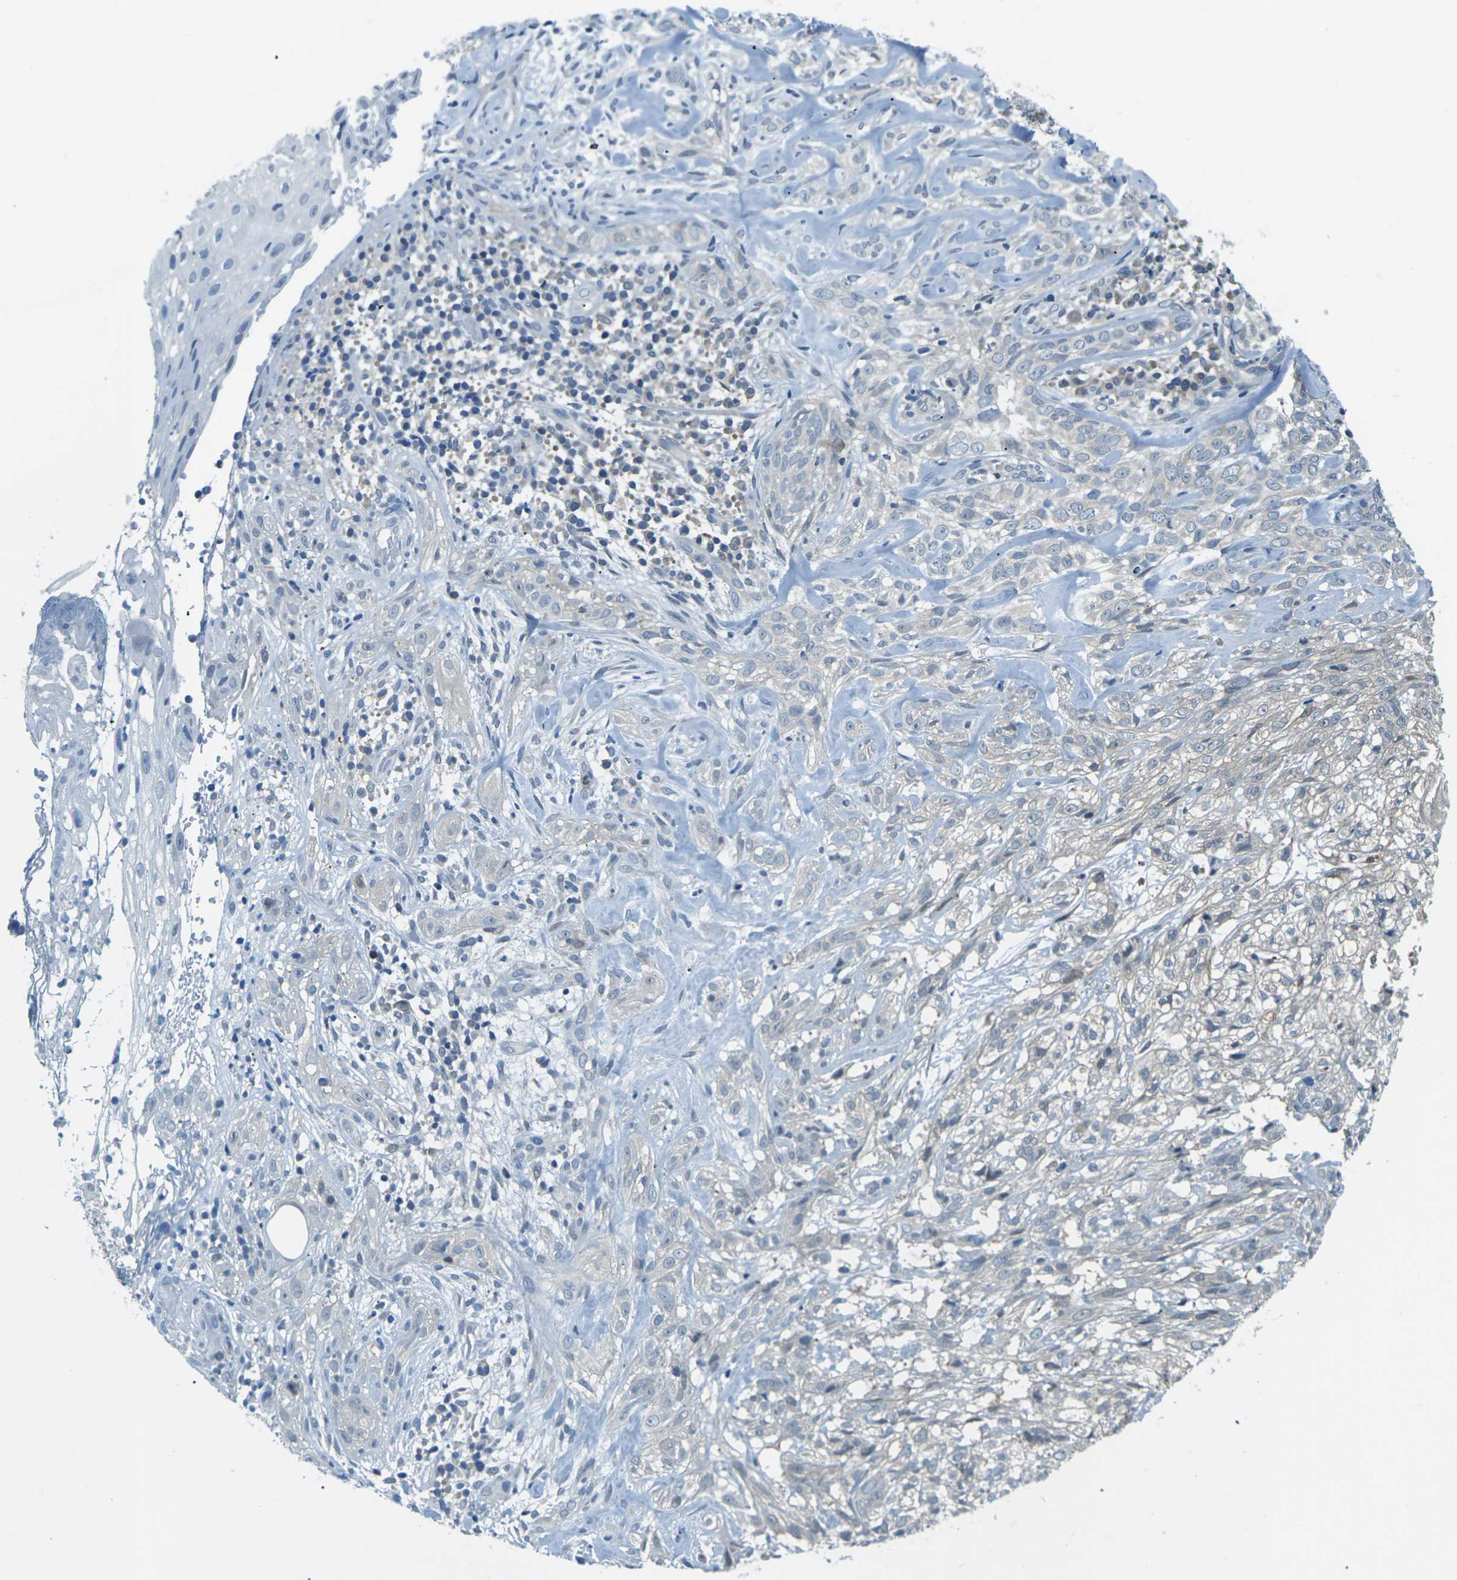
{"staining": {"intensity": "negative", "quantity": "none", "location": "none"}, "tissue": "skin cancer", "cell_type": "Tumor cells", "image_type": "cancer", "snomed": [{"axis": "morphology", "description": "Basal cell carcinoma"}, {"axis": "topography", "description": "Skin"}], "caption": "DAB (3,3'-diaminobenzidine) immunohistochemical staining of human skin basal cell carcinoma exhibits no significant expression in tumor cells.", "gene": "NANOS2", "patient": {"sex": "male", "age": 72}}